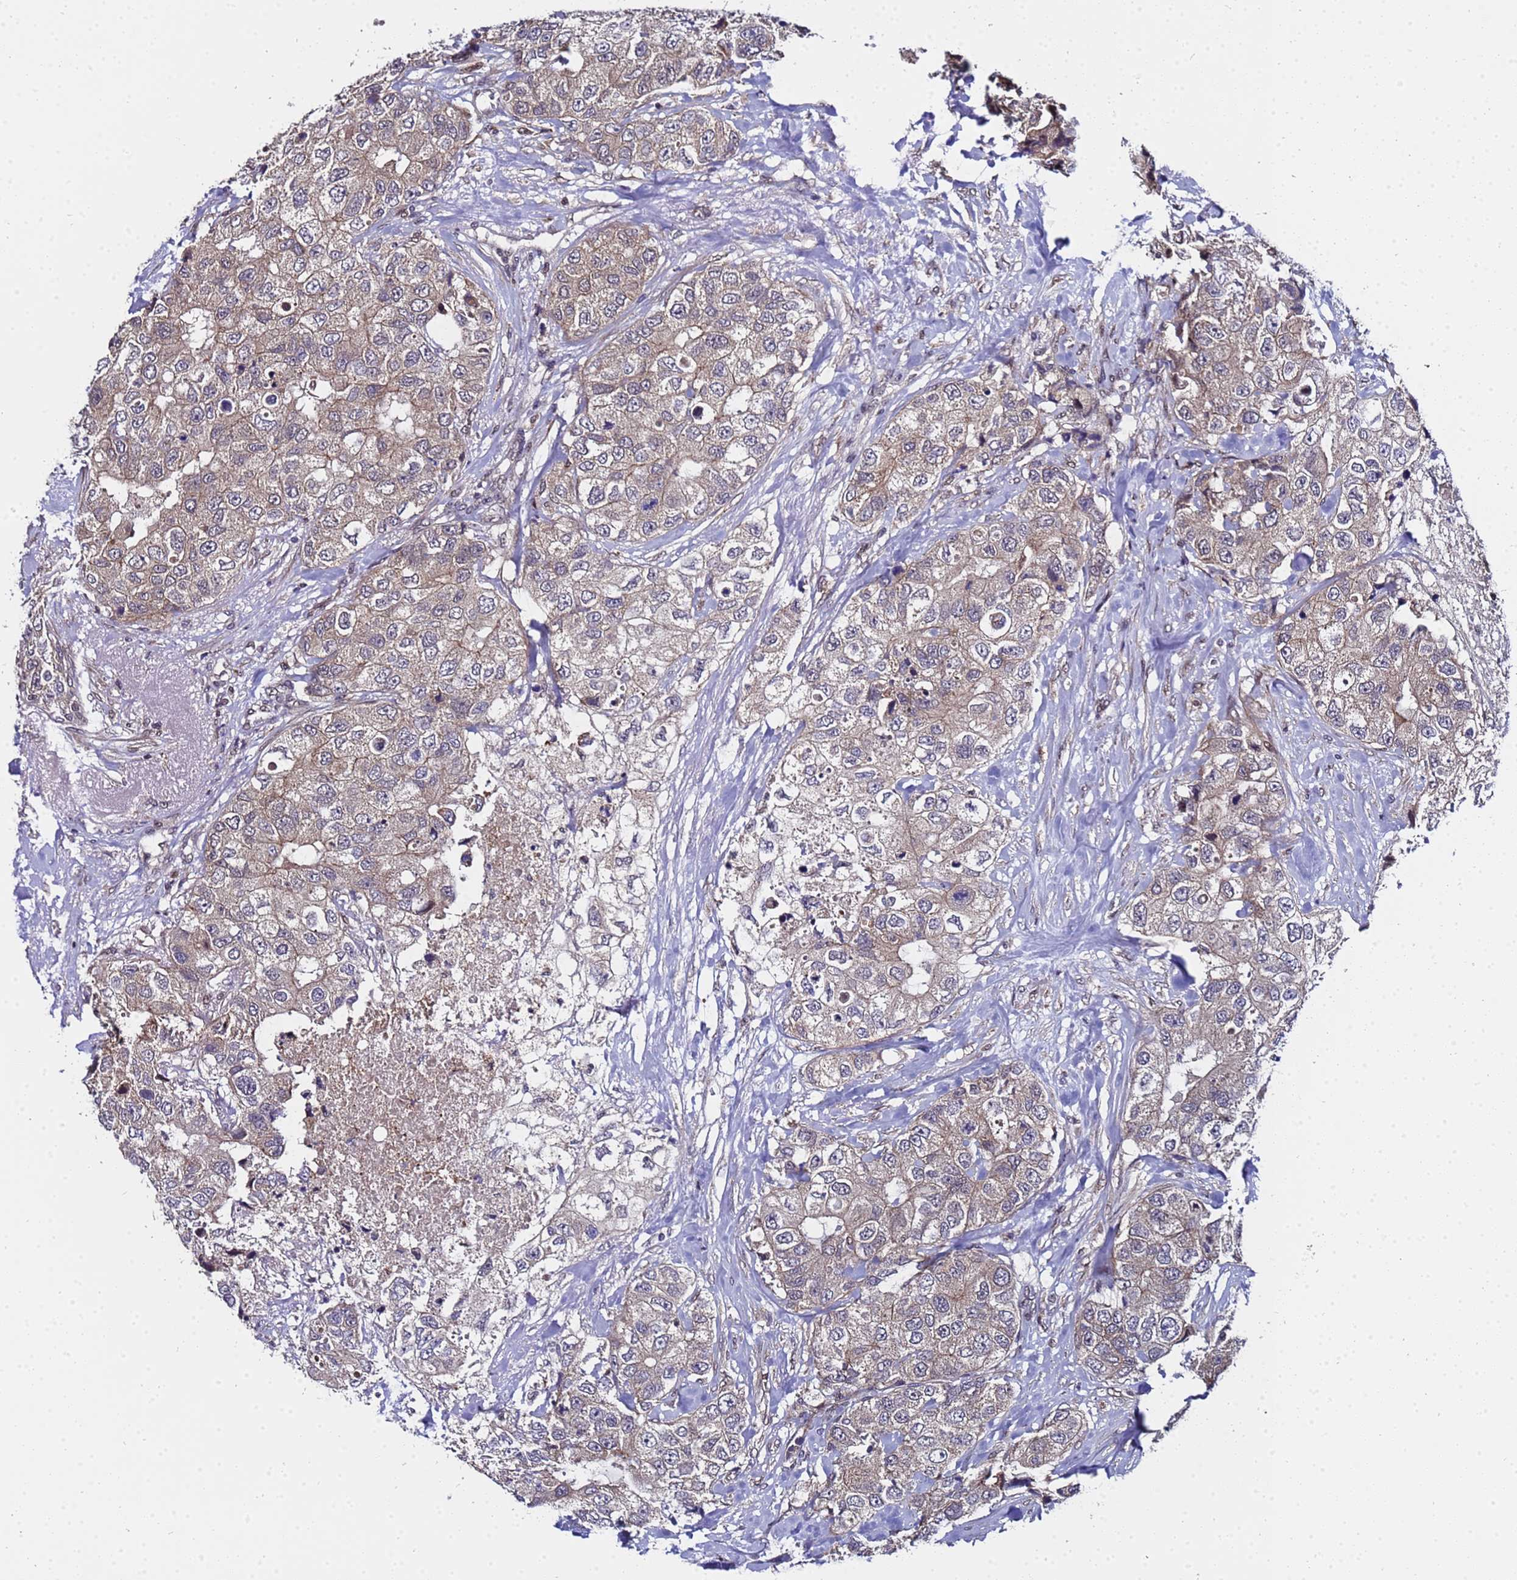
{"staining": {"intensity": "weak", "quantity": ">75%", "location": "cytoplasmic/membranous"}, "tissue": "breast cancer", "cell_type": "Tumor cells", "image_type": "cancer", "snomed": [{"axis": "morphology", "description": "Duct carcinoma"}, {"axis": "topography", "description": "Breast"}], "caption": "This is a photomicrograph of immunohistochemistry (IHC) staining of breast cancer, which shows weak positivity in the cytoplasmic/membranous of tumor cells.", "gene": "ANAPC13", "patient": {"sex": "female", "age": 62}}